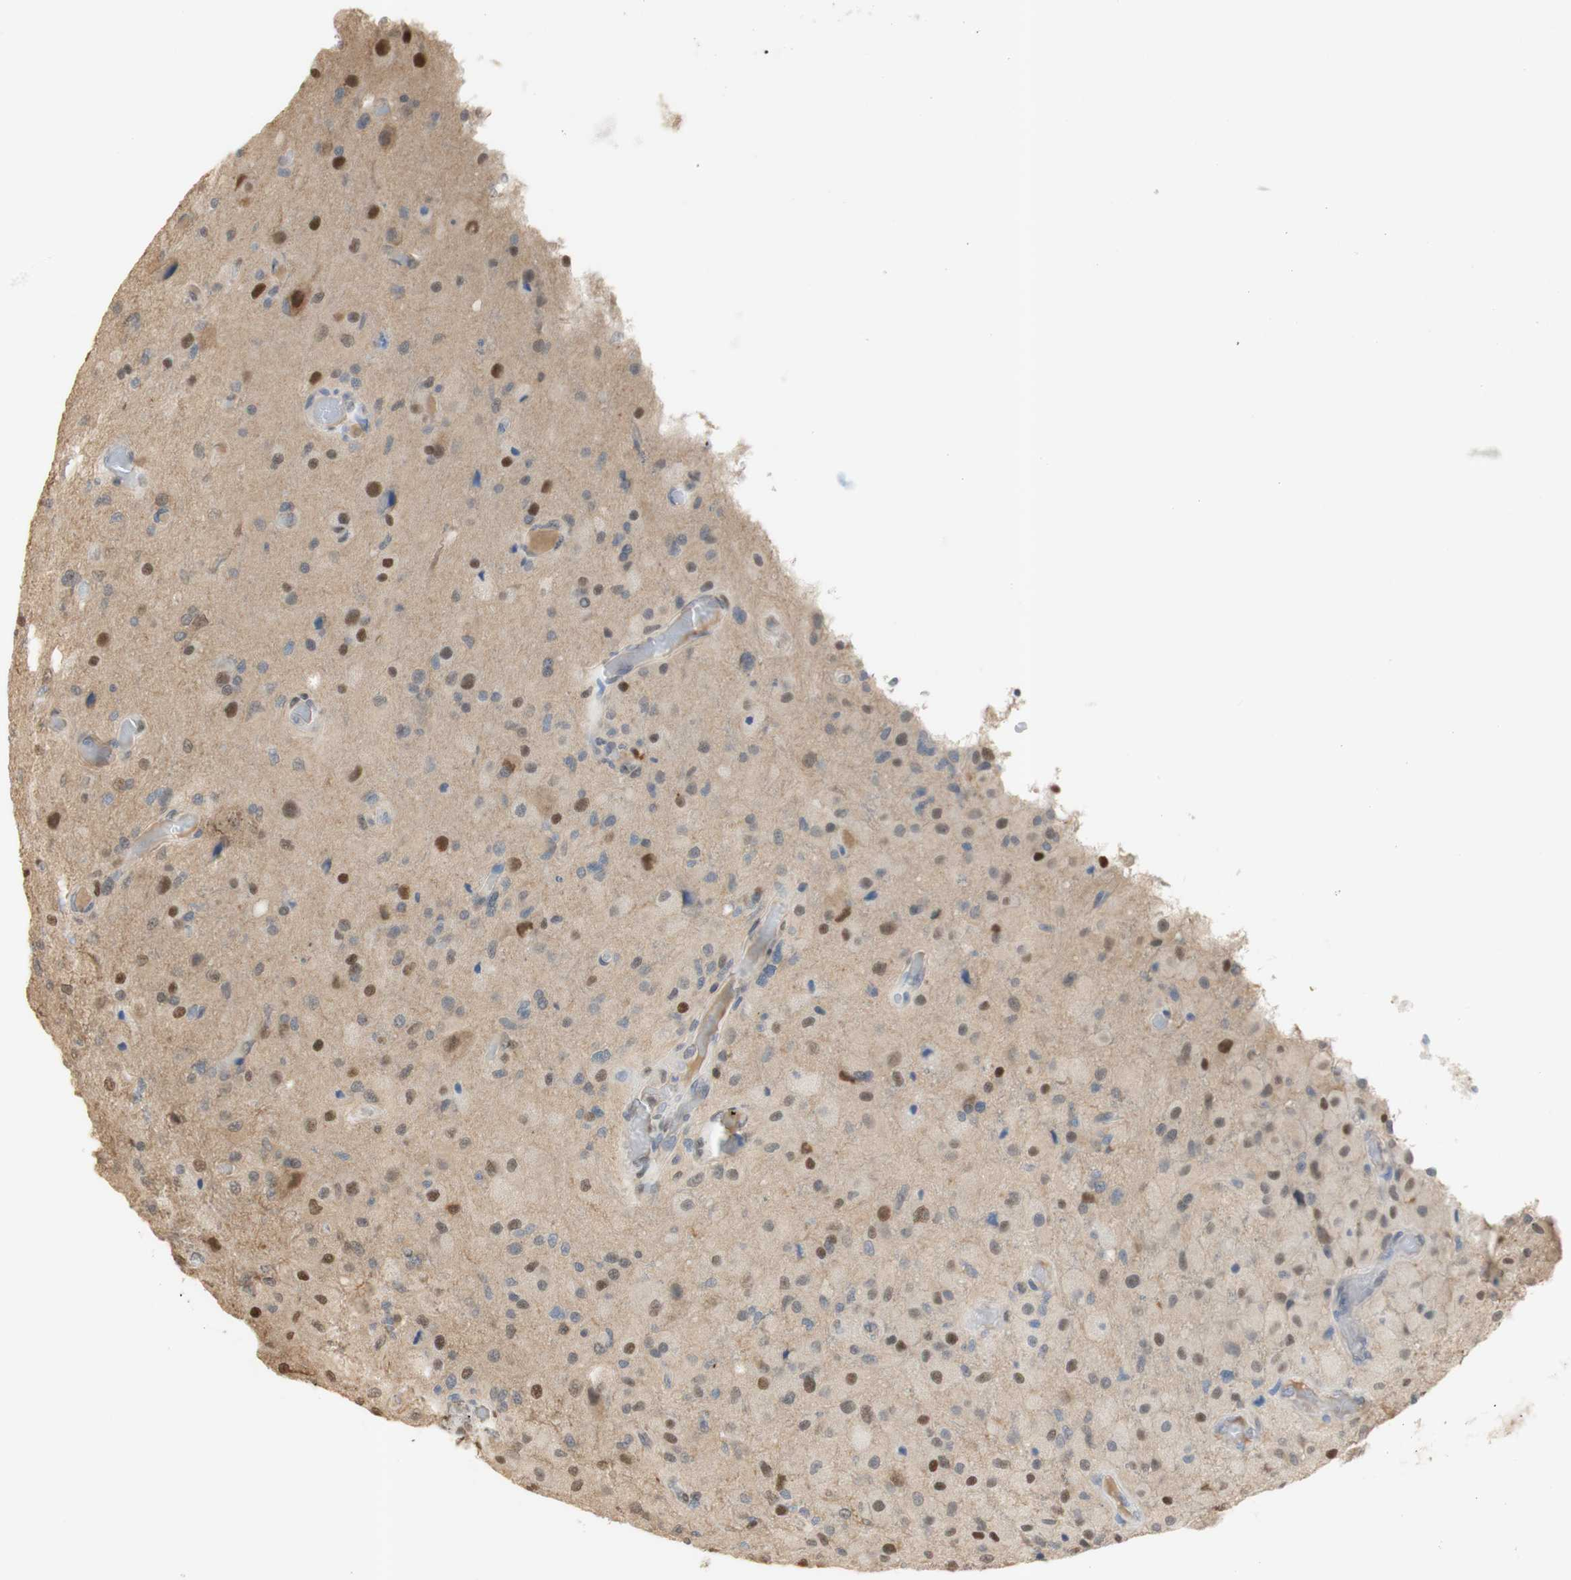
{"staining": {"intensity": "moderate", "quantity": "<25%", "location": "nuclear"}, "tissue": "glioma", "cell_type": "Tumor cells", "image_type": "cancer", "snomed": [{"axis": "morphology", "description": "Normal tissue, NOS"}, {"axis": "morphology", "description": "Glioma, malignant, High grade"}, {"axis": "topography", "description": "Cerebral cortex"}], "caption": "Brown immunohistochemical staining in glioma exhibits moderate nuclear expression in approximately <25% of tumor cells.", "gene": "NAP1L4", "patient": {"sex": "male", "age": 77}}